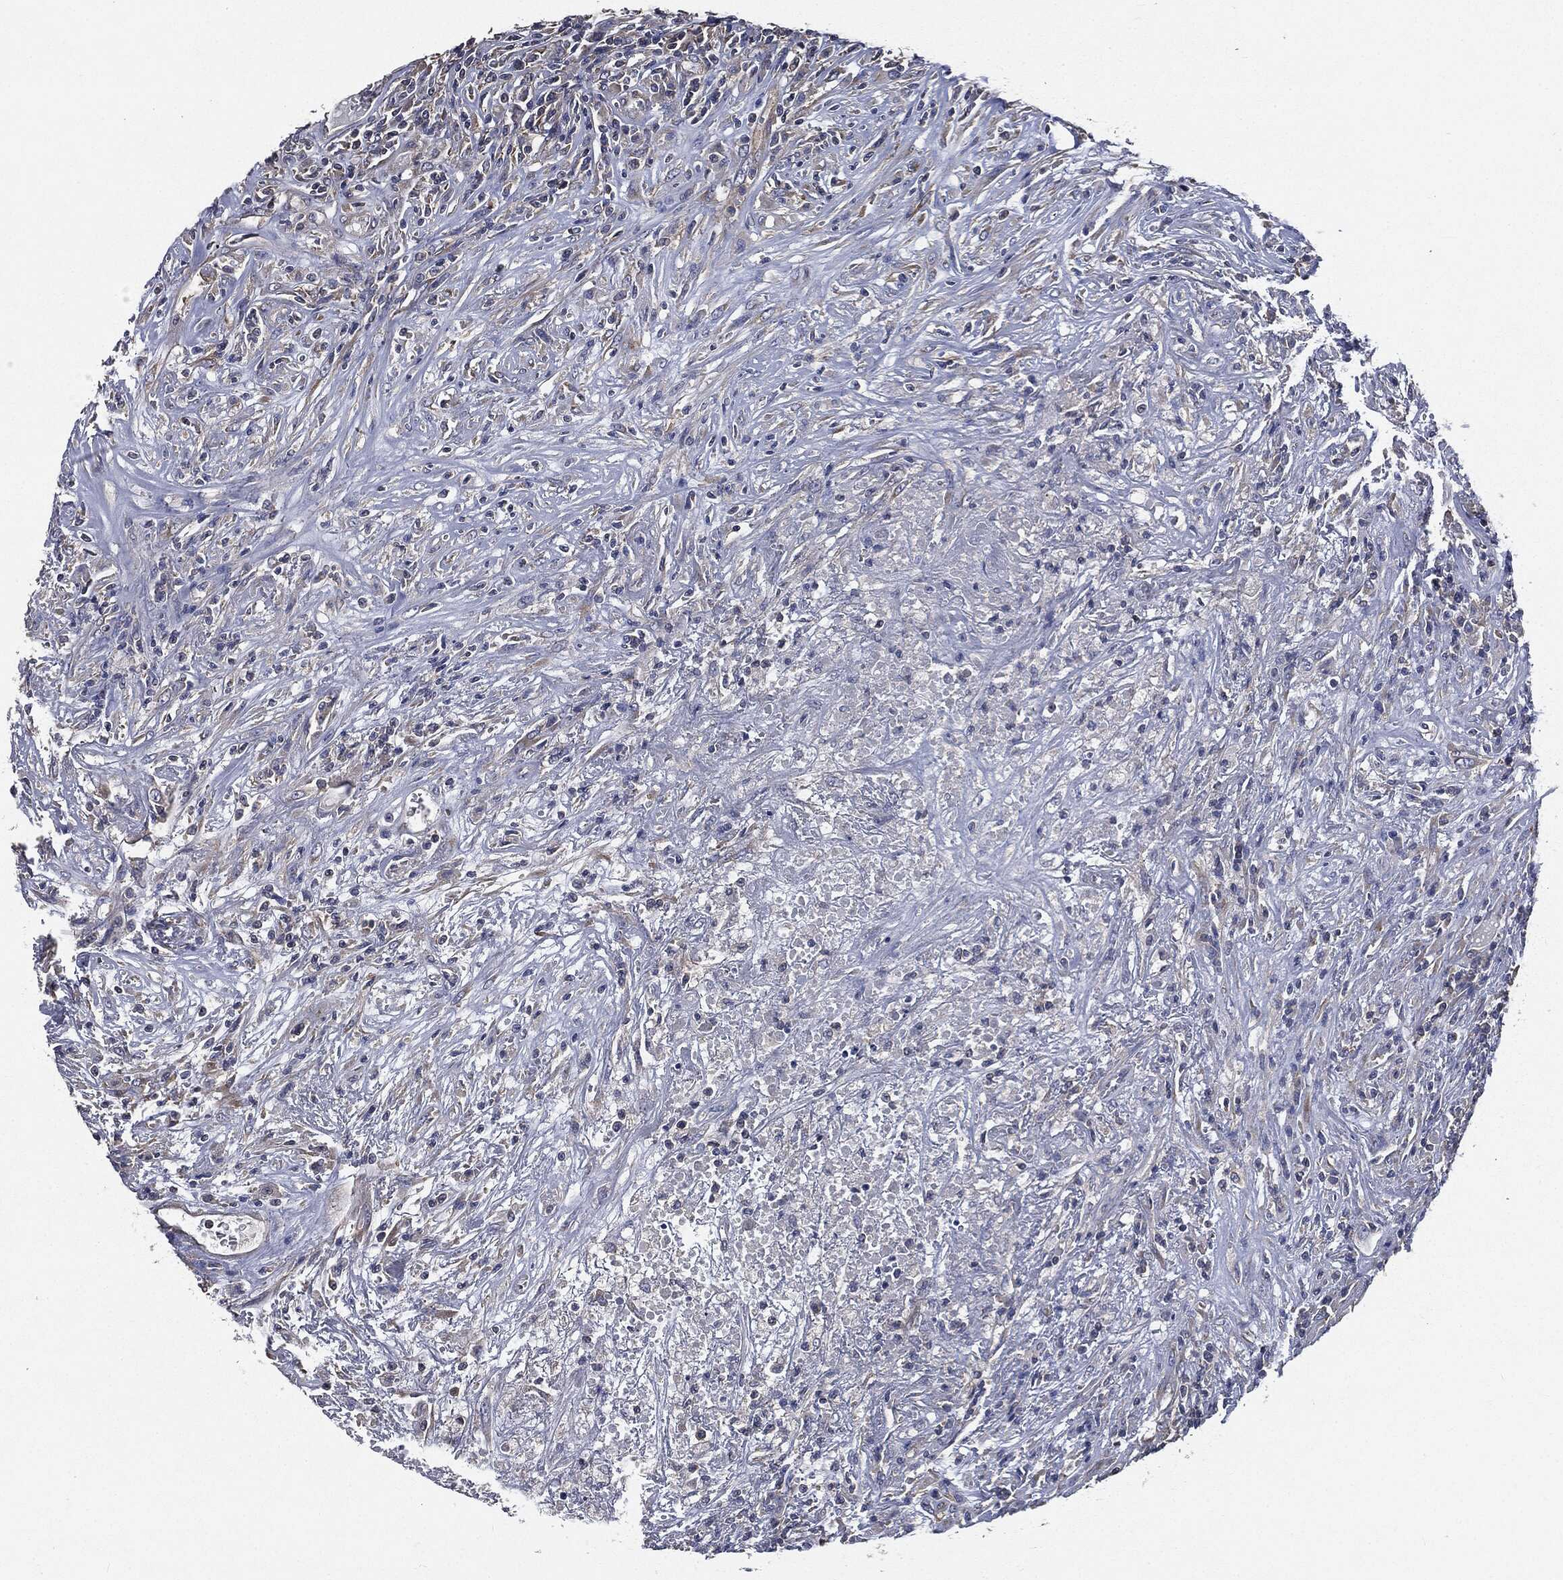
{"staining": {"intensity": "weak", "quantity": "<25%", "location": "cytoplasmic/membranous"}, "tissue": "lymphoma", "cell_type": "Tumor cells", "image_type": "cancer", "snomed": [{"axis": "morphology", "description": "Malignant lymphoma, non-Hodgkin's type, High grade"}, {"axis": "topography", "description": "Lung"}], "caption": "High power microscopy image of an immunohistochemistry (IHC) micrograph of lymphoma, revealing no significant staining in tumor cells.", "gene": "EPS15L1", "patient": {"sex": "male", "age": 79}}